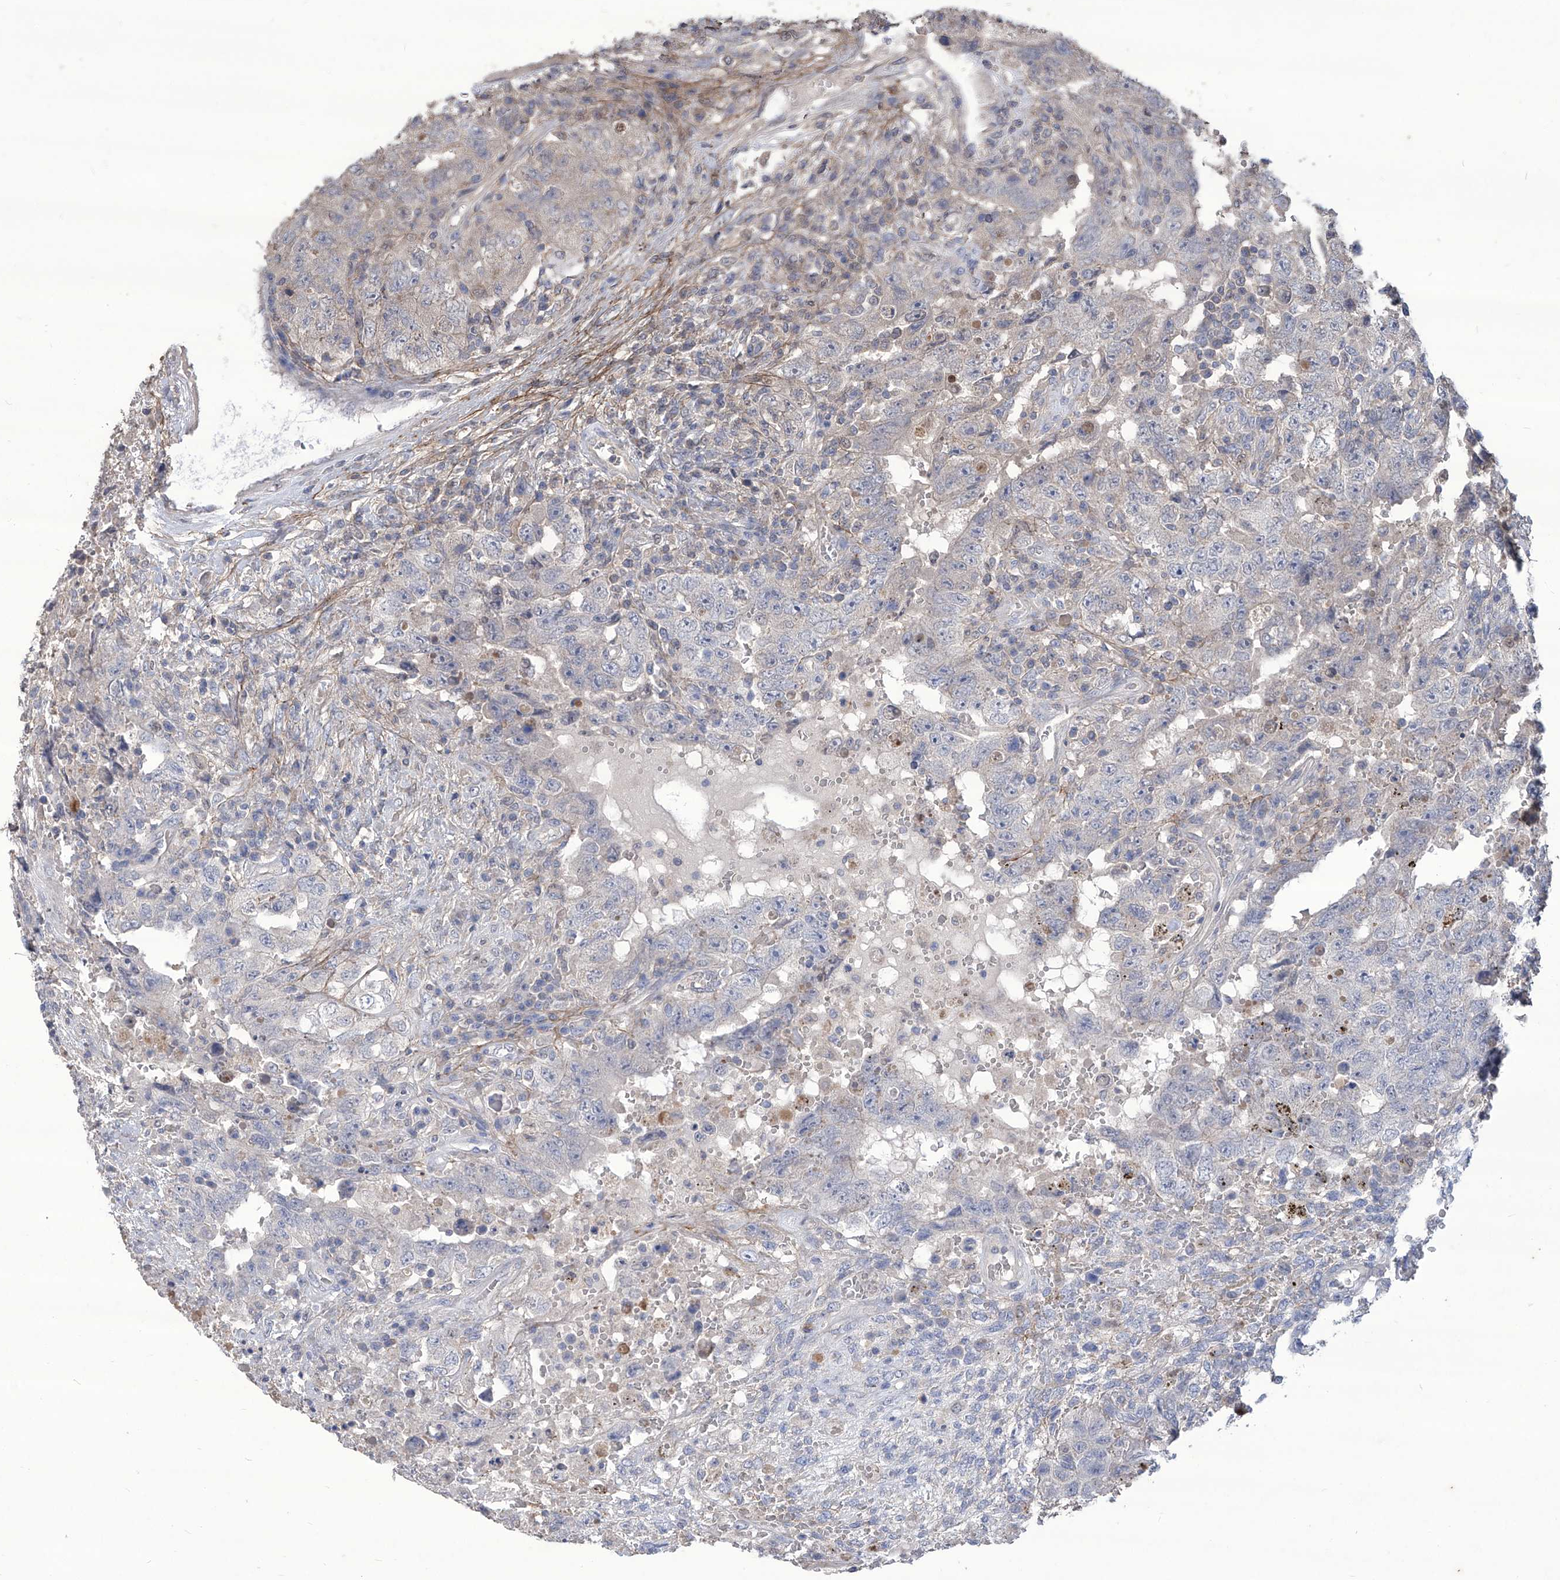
{"staining": {"intensity": "negative", "quantity": "none", "location": "none"}, "tissue": "testis cancer", "cell_type": "Tumor cells", "image_type": "cancer", "snomed": [{"axis": "morphology", "description": "Carcinoma, Embryonal, NOS"}, {"axis": "topography", "description": "Testis"}], "caption": "Protein analysis of testis embryonal carcinoma exhibits no significant expression in tumor cells.", "gene": "TXNIP", "patient": {"sex": "male", "age": 26}}